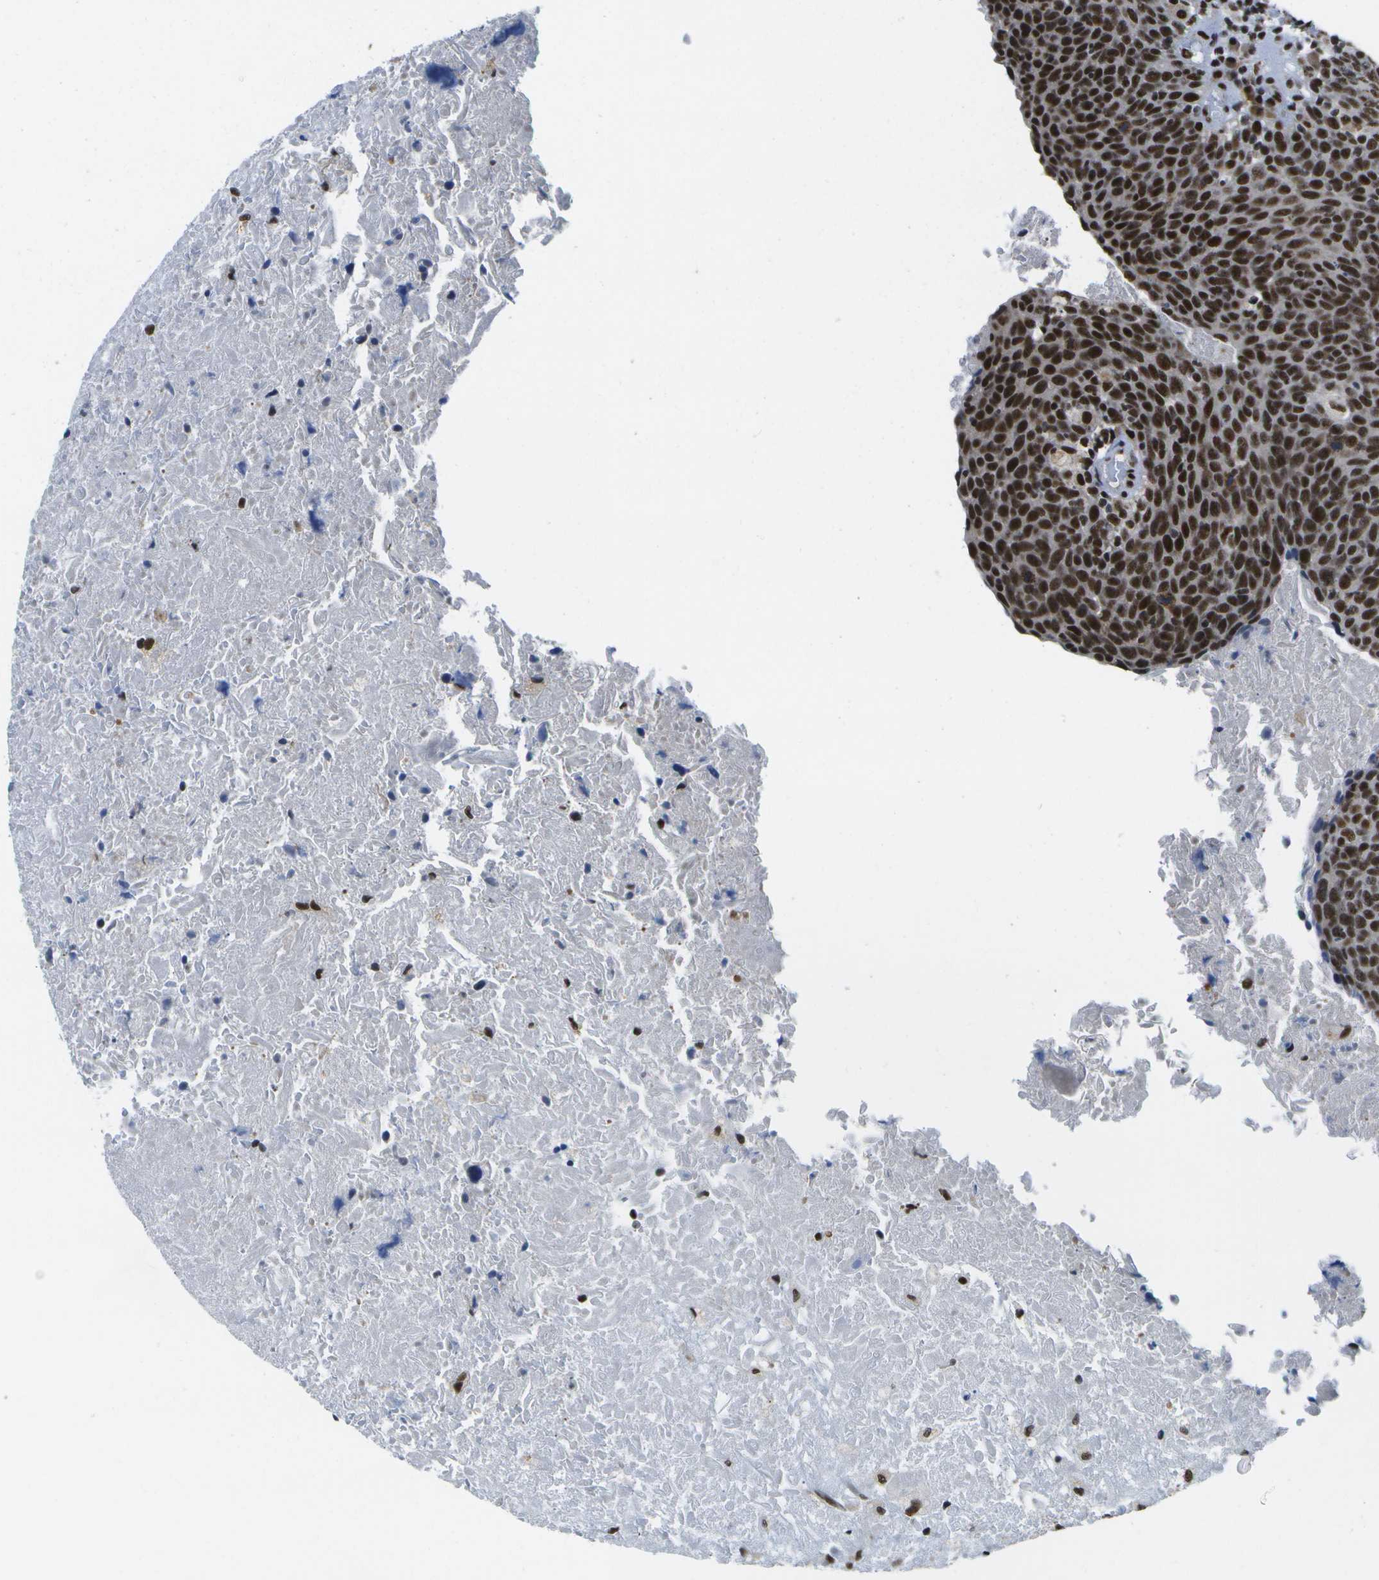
{"staining": {"intensity": "strong", "quantity": ">75%", "location": "nuclear"}, "tissue": "head and neck cancer", "cell_type": "Tumor cells", "image_type": "cancer", "snomed": [{"axis": "morphology", "description": "Squamous cell carcinoma, NOS"}, {"axis": "morphology", "description": "Squamous cell carcinoma, metastatic, NOS"}, {"axis": "topography", "description": "Lymph node"}, {"axis": "topography", "description": "Head-Neck"}], "caption": "Immunohistochemistry staining of head and neck cancer, which reveals high levels of strong nuclear expression in about >75% of tumor cells indicating strong nuclear protein expression. The staining was performed using DAB (brown) for protein detection and nuclei were counterstained in hematoxylin (blue).", "gene": "NSRP1", "patient": {"sex": "male", "age": 62}}